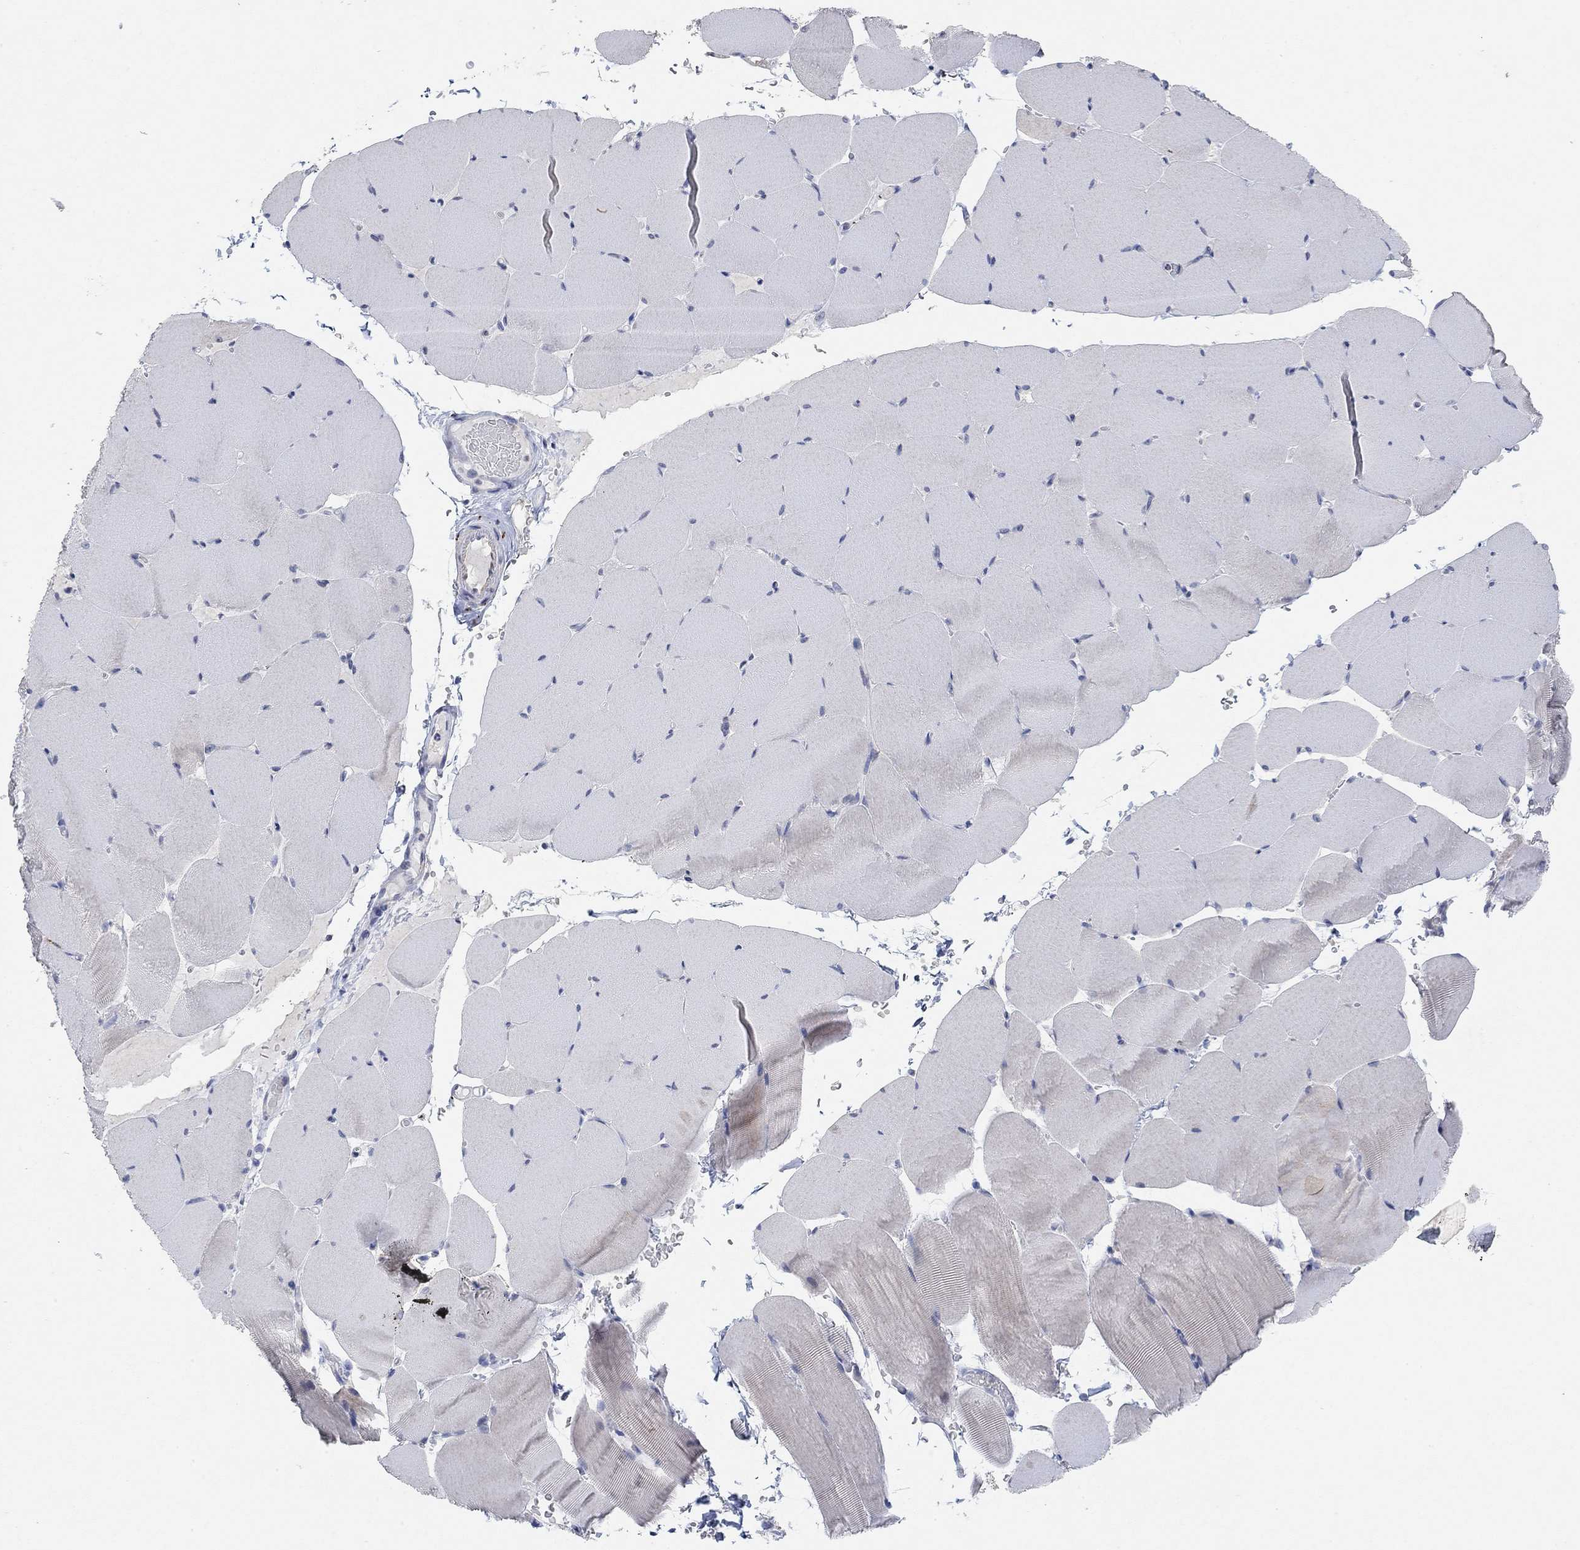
{"staining": {"intensity": "negative", "quantity": "none", "location": "none"}, "tissue": "skeletal muscle", "cell_type": "Myocytes", "image_type": "normal", "snomed": [{"axis": "morphology", "description": "Normal tissue, NOS"}, {"axis": "topography", "description": "Skeletal muscle"}], "caption": "The immunohistochemistry micrograph has no significant staining in myocytes of skeletal muscle.", "gene": "VAT1L", "patient": {"sex": "female", "age": 37}}